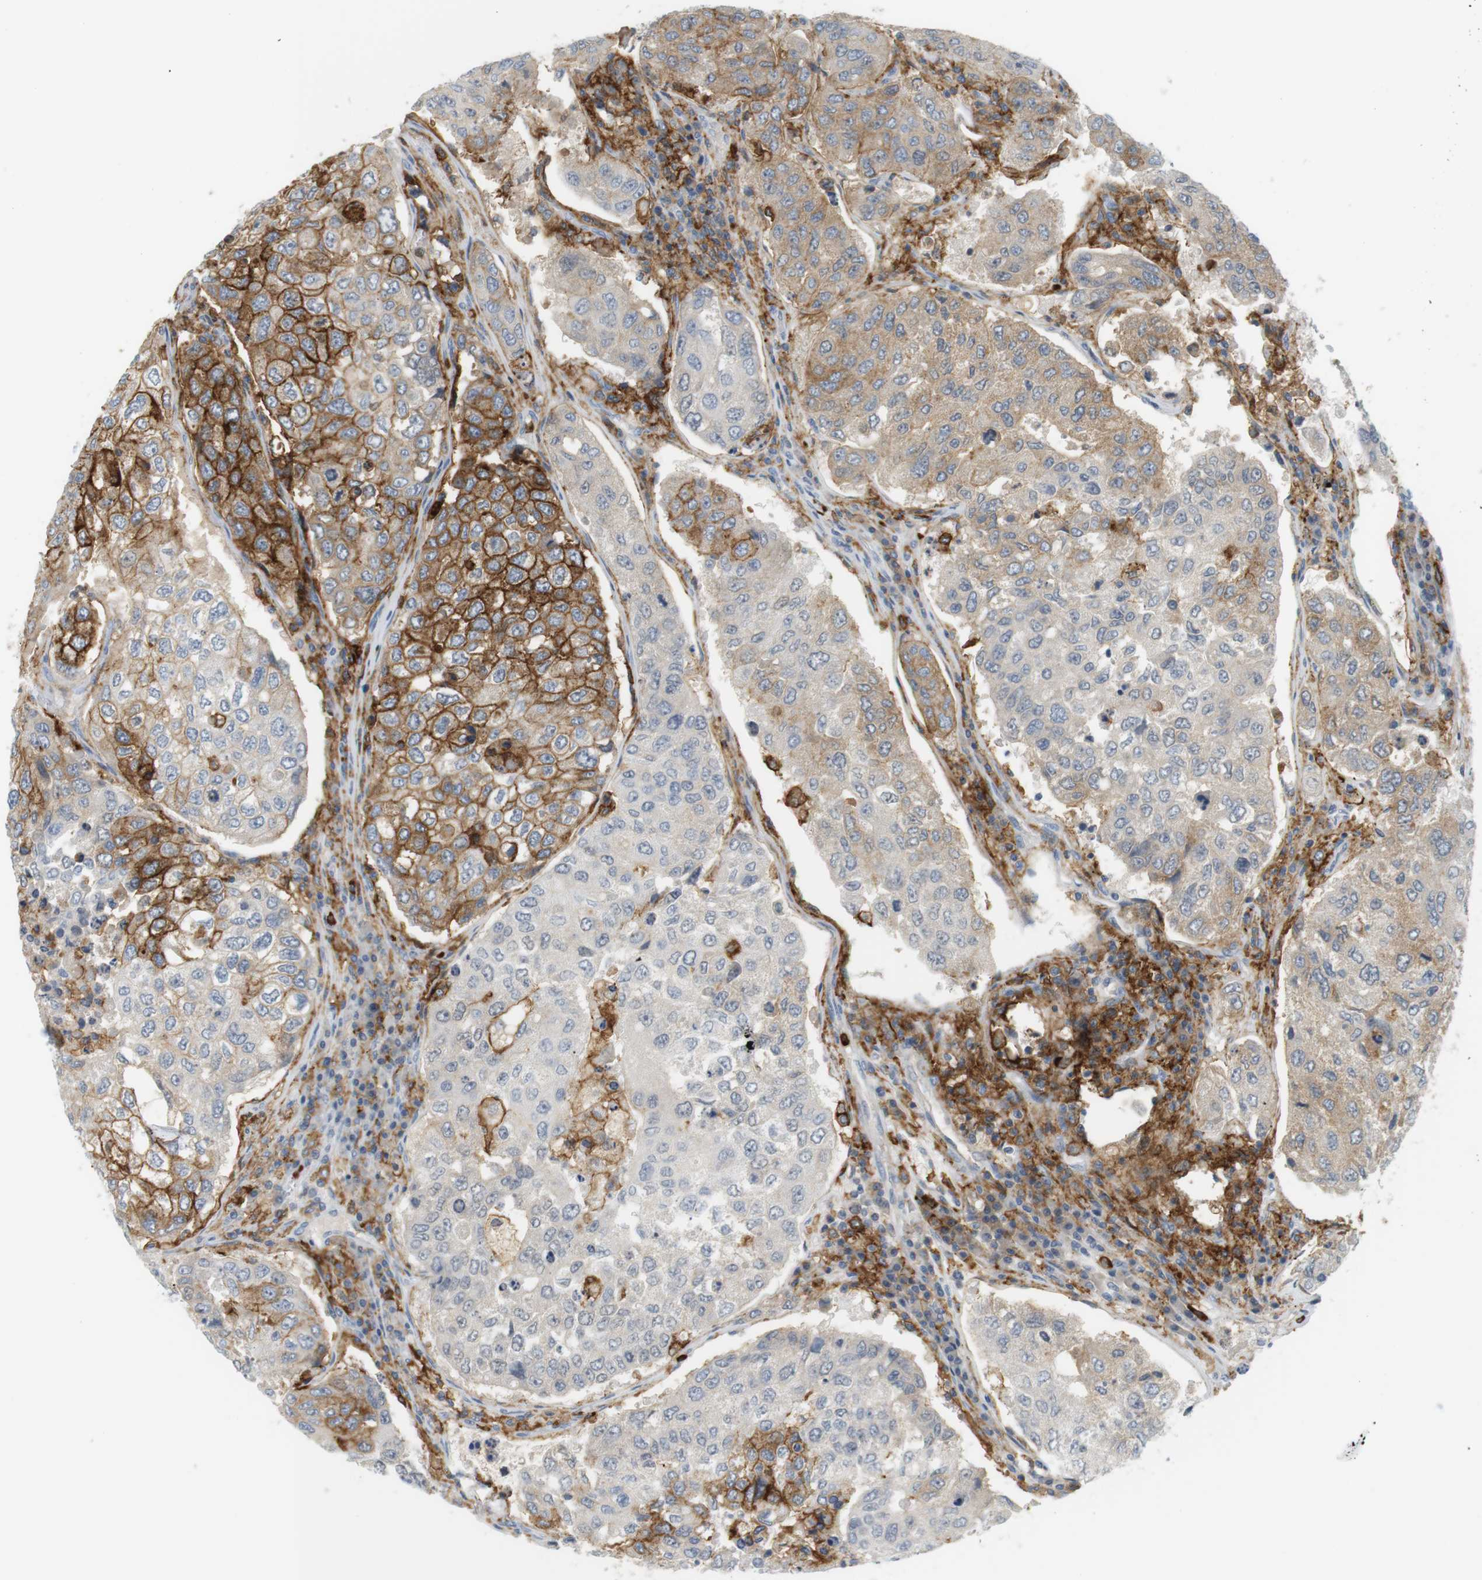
{"staining": {"intensity": "strong", "quantity": ">75%", "location": "cytoplasmic/membranous"}, "tissue": "urothelial cancer", "cell_type": "Tumor cells", "image_type": "cancer", "snomed": [{"axis": "morphology", "description": "Urothelial carcinoma, High grade"}, {"axis": "topography", "description": "Lymph node"}, {"axis": "topography", "description": "Urinary bladder"}], "caption": "IHC photomicrograph of neoplastic tissue: human urothelial carcinoma (high-grade) stained using immunohistochemistry (IHC) displays high levels of strong protein expression localized specifically in the cytoplasmic/membranous of tumor cells, appearing as a cytoplasmic/membranous brown color.", "gene": "SIRPA", "patient": {"sex": "male", "age": 51}}